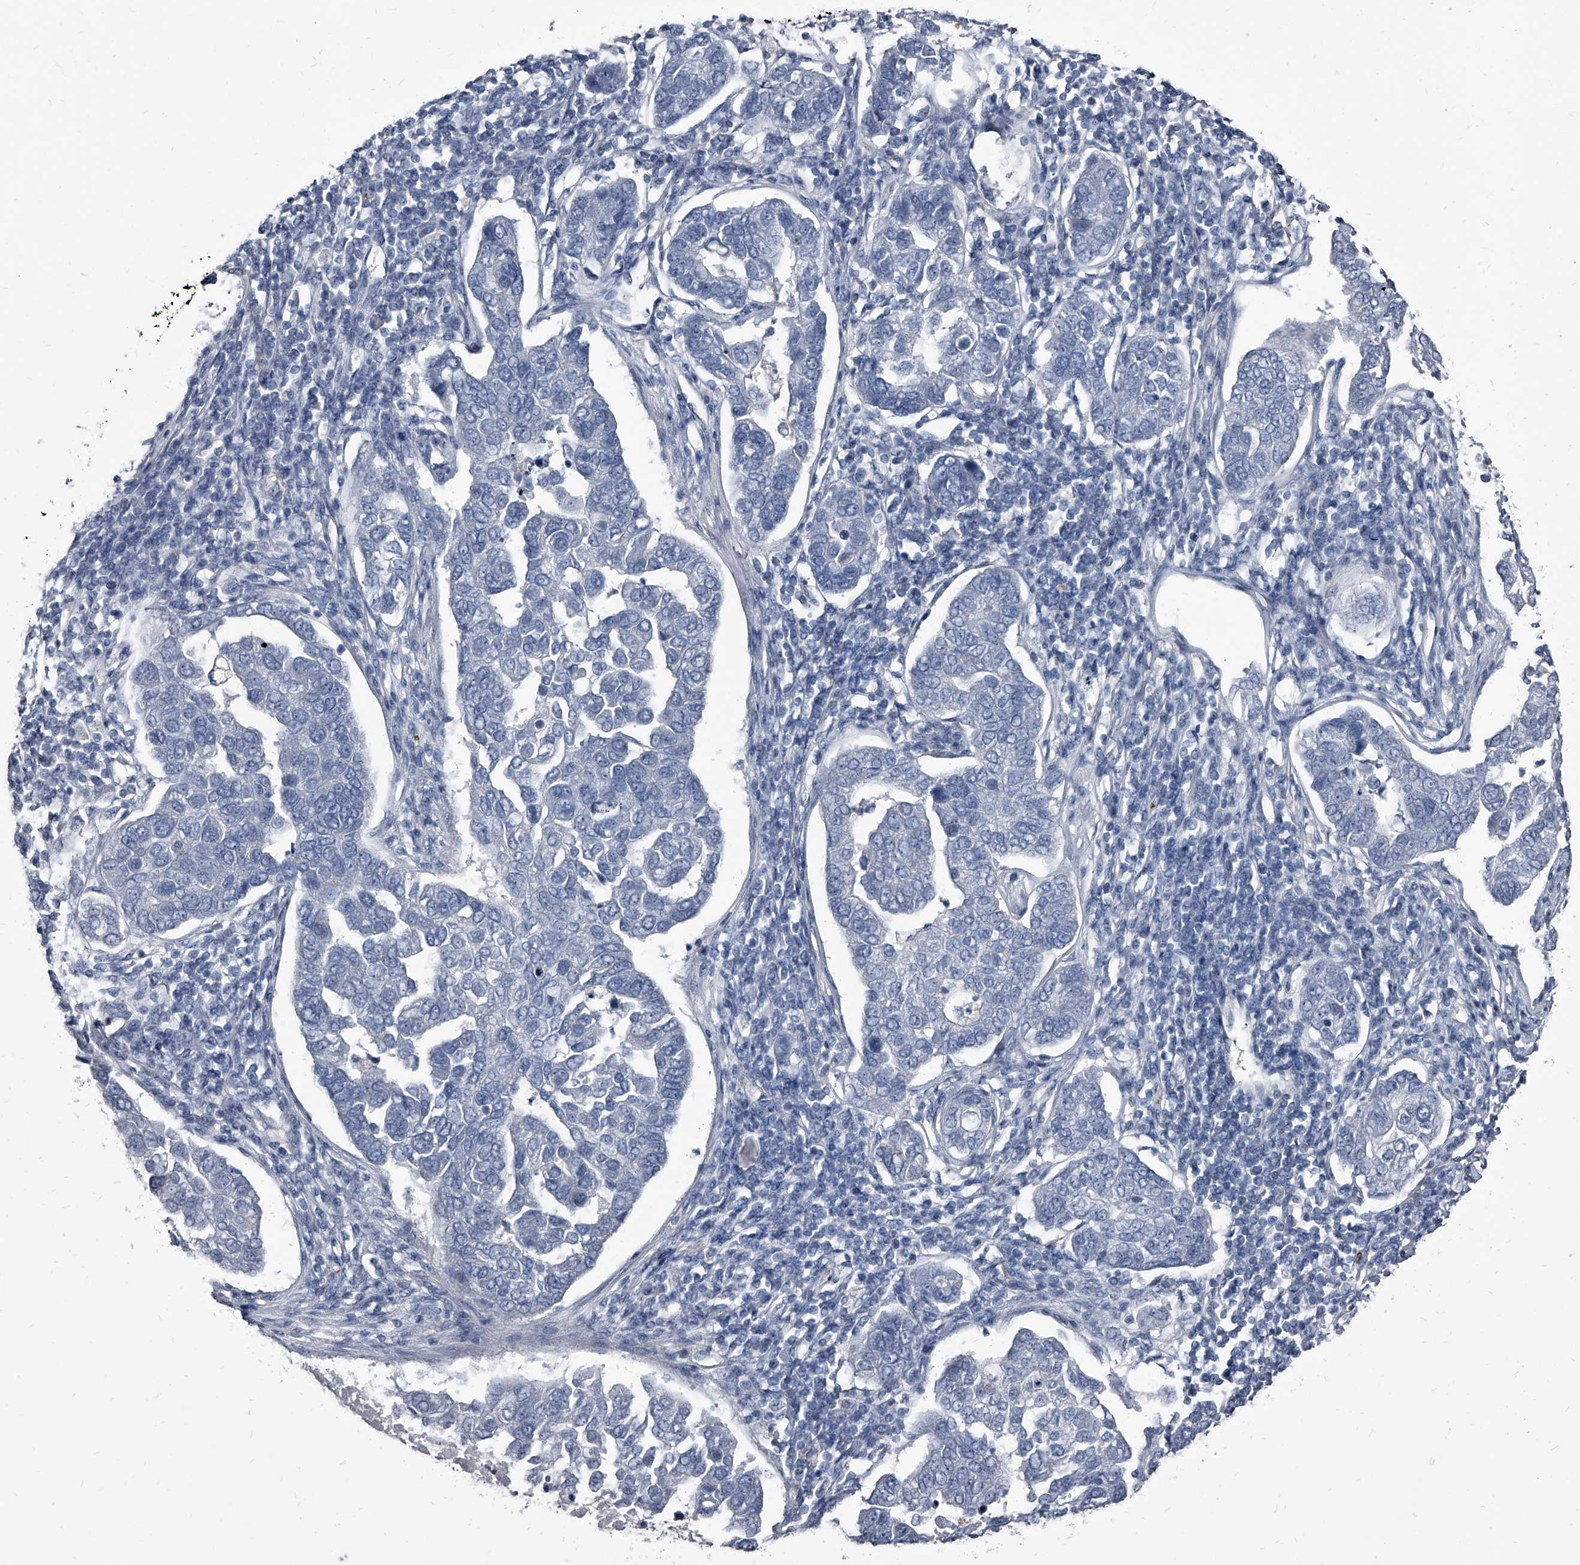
{"staining": {"intensity": "negative", "quantity": "none", "location": "none"}, "tissue": "pancreatic cancer", "cell_type": "Tumor cells", "image_type": "cancer", "snomed": [{"axis": "morphology", "description": "Adenocarcinoma, NOS"}, {"axis": "topography", "description": "Pancreas"}], "caption": "Immunohistochemistry histopathology image of neoplastic tissue: pancreatic cancer stained with DAB (3,3'-diaminobenzidine) reveals no significant protein positivity in tumor cells.", "gene": "PGLYRP3", "patient": {"sex": "female", "age": 61}}